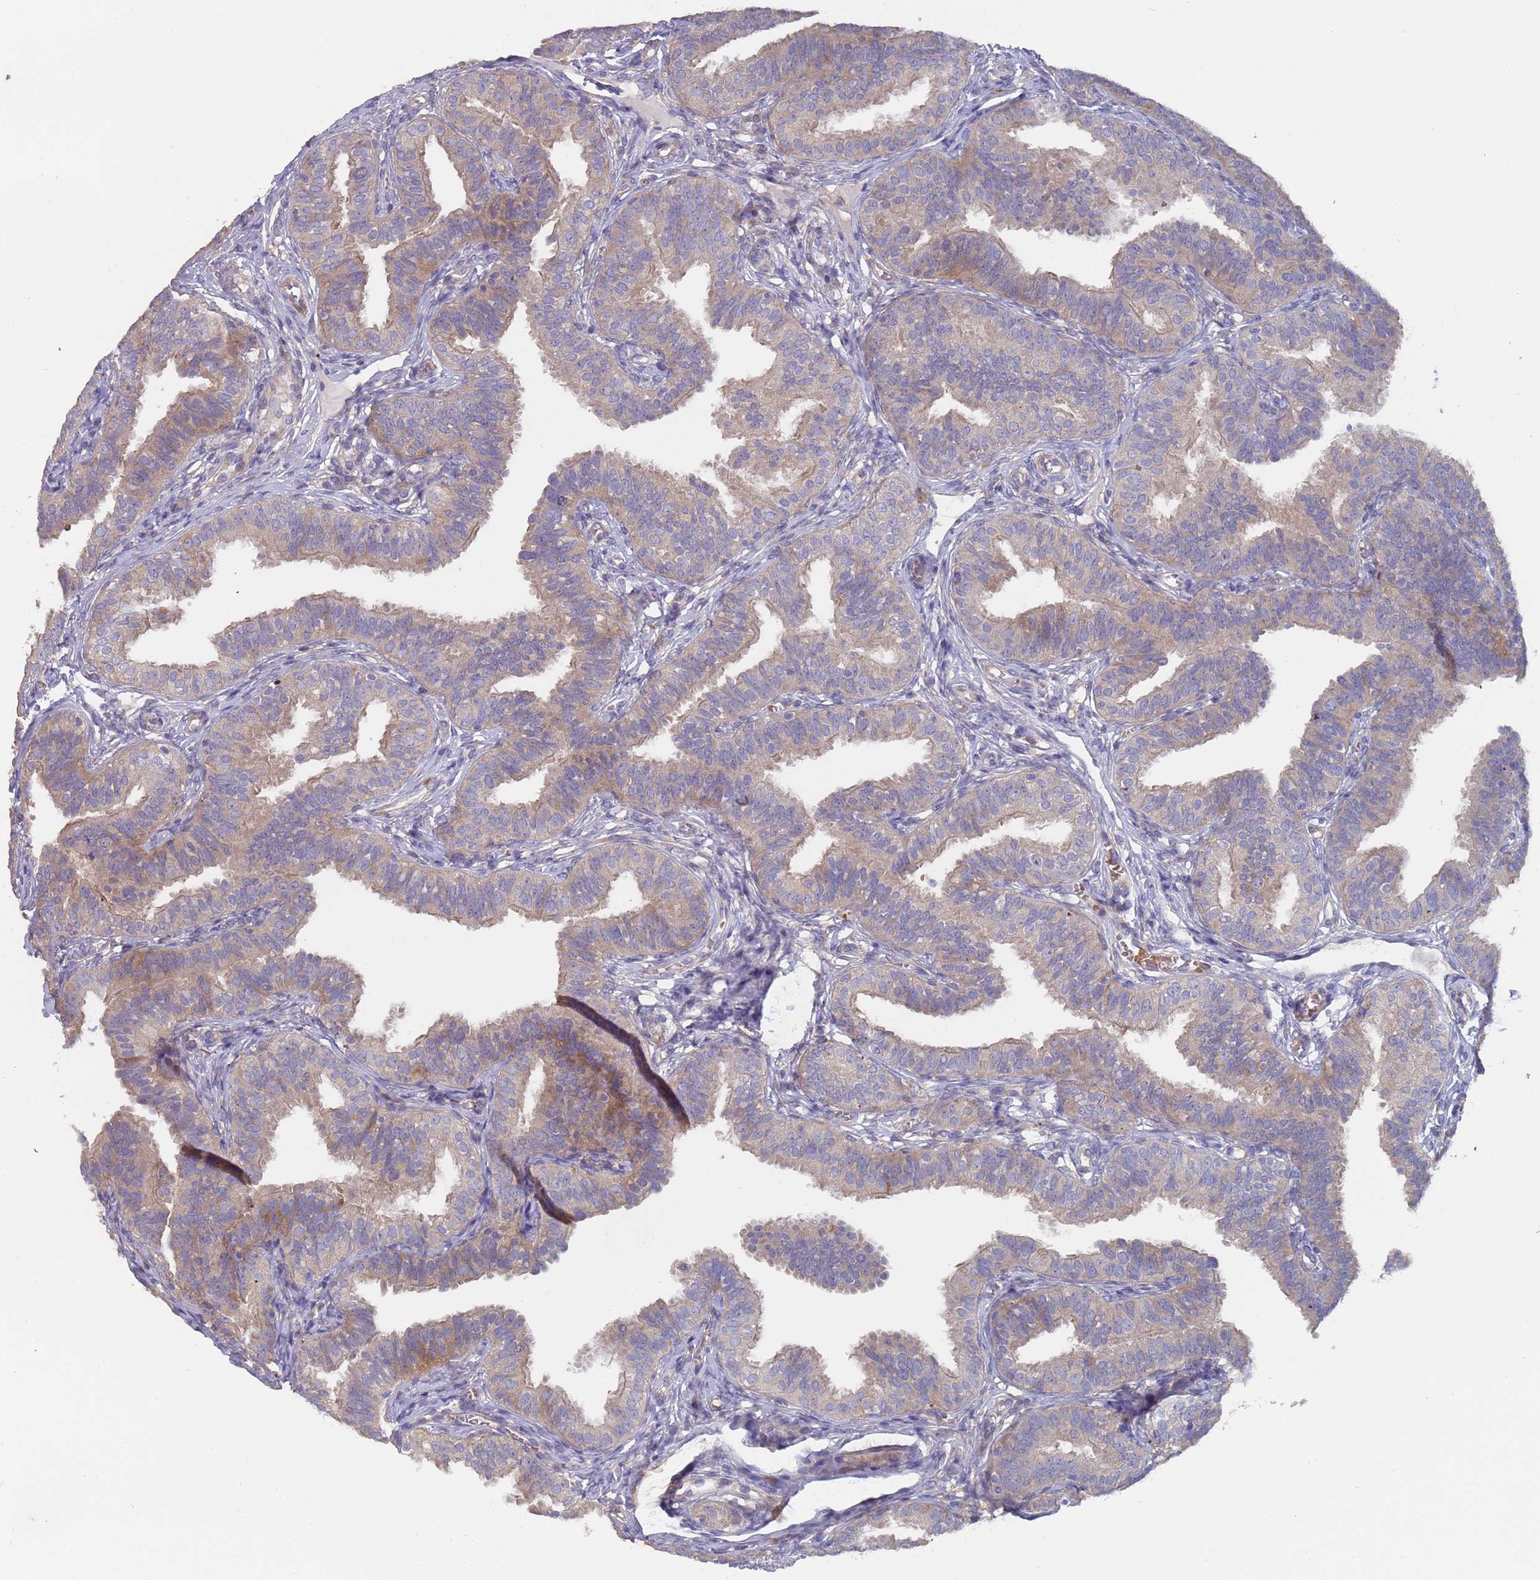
{"staining": {"intensity": "weak", "quantity": "25%-75%", "location": "cytoplasmic/membranous"}, "tissue": "fallopian tube", "cell_type": "Glandular cells", "image_type": "normal", "snomed": [{"axis": "morphology", "description": "Normal tissue, NOS"}, {"axis": "topography", "description": "Fallopian tube"}], "caption": "Weak cytoplasmic/membranous positivity for a protein is present in about 25%-75% of glandular cells of normal fallopian tube using immunohistochemistry.", "gene": "MALRD1", "patient": {"sex": "female", "age": 35}}